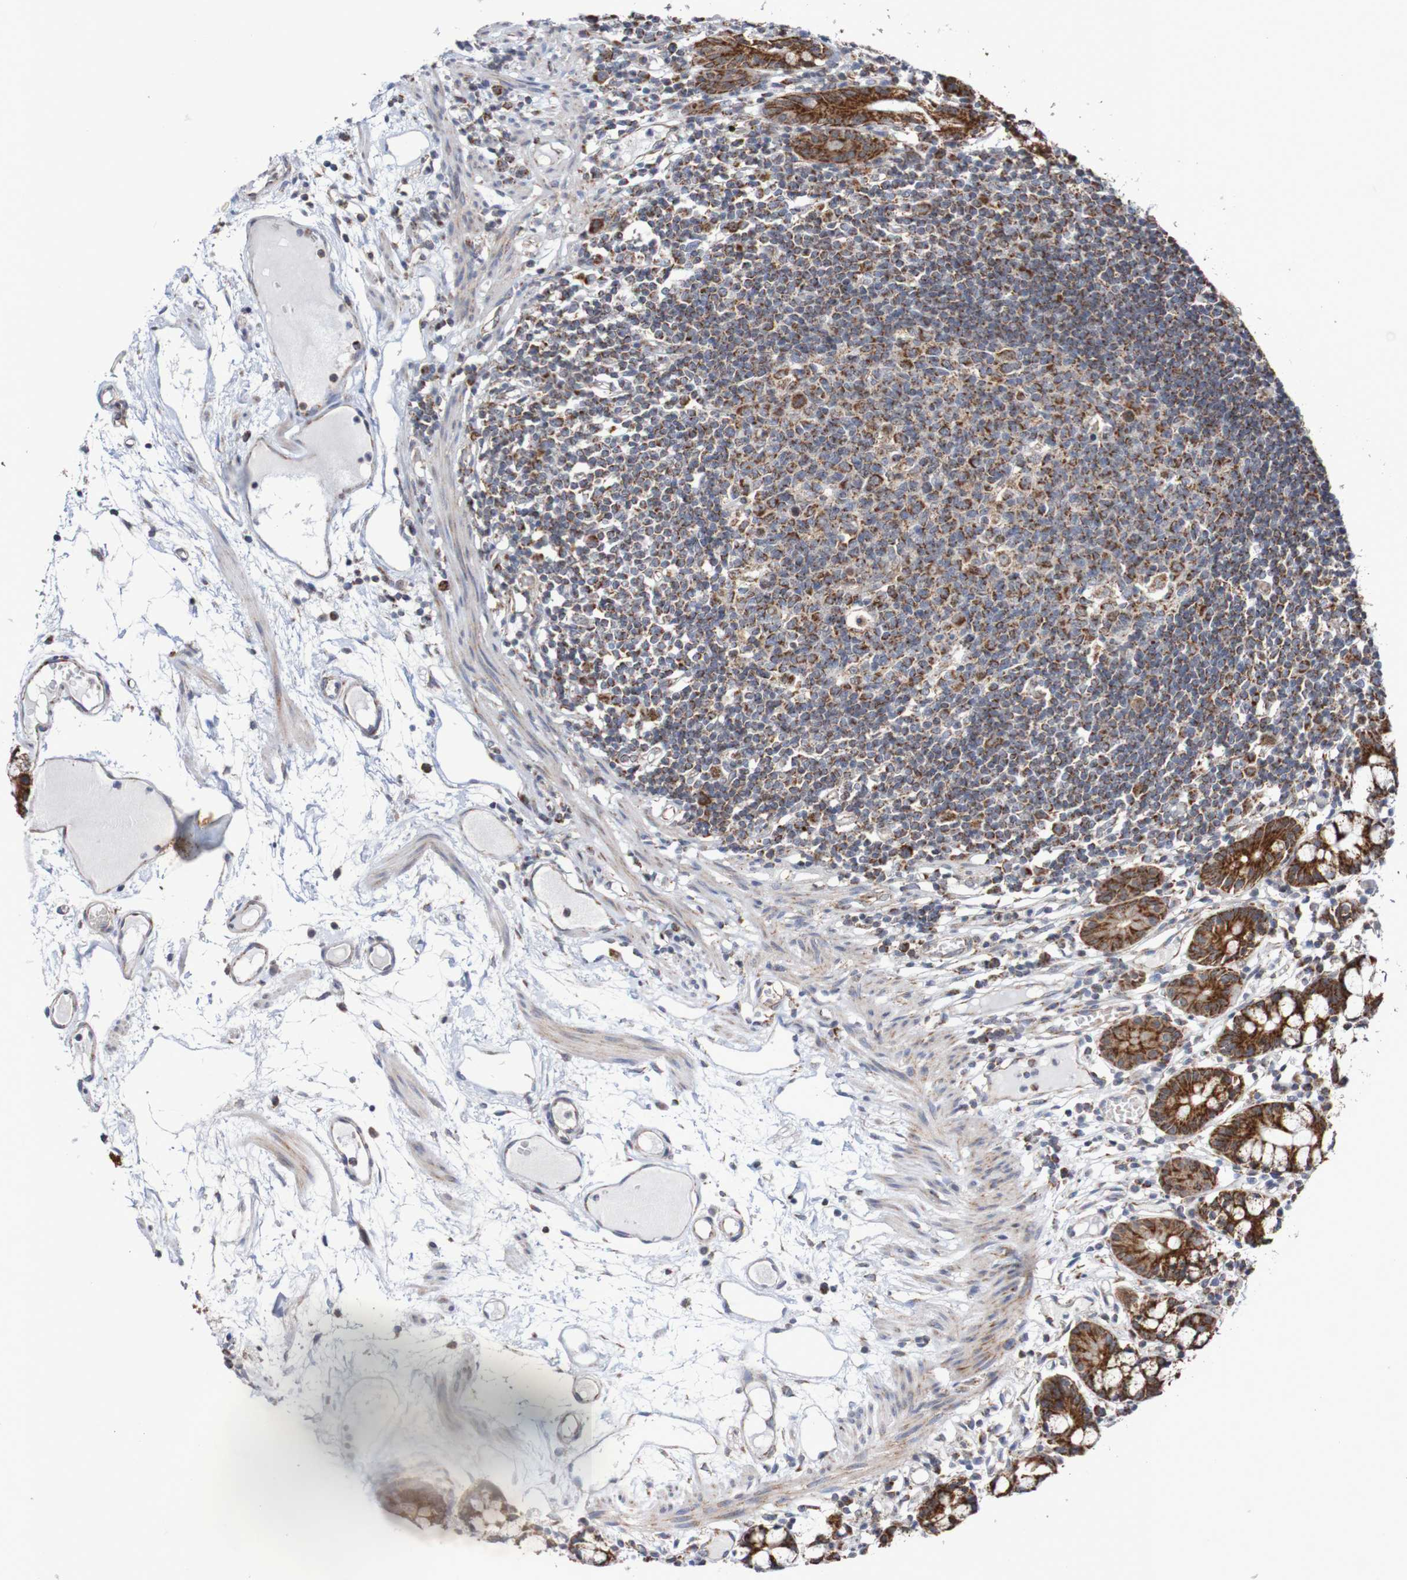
{"staining": {"intensity": "strong", "quantity": ">75%", "location": "cytoplasmic/membranous"}, "tissue": "small intestine", "cell_type": "Glandular cells", "image_type": "normal", "snomed": [{"axis": "morphology", "description": "Normal tissue, NOS"}, {"axis": "morphology", "description": "Cystadenocarcinoma, serous, Metastatic site"}, {"axis": "topography", "description": "Small intestine"}], "caption": "Glandular cells reveal high levels of strong cytoplasmic/membranous positivity in approximately >75% of cells in benign small intestine. The staining was performed using DAB (3,3'-diaminobenzidine) to visualize the protein expression in brown, while the nuclei were stained in blue with hematoxylin (Magnification: 20x).", "gene": "DVL1", "patient": {"sex": "female", "age": 61}}